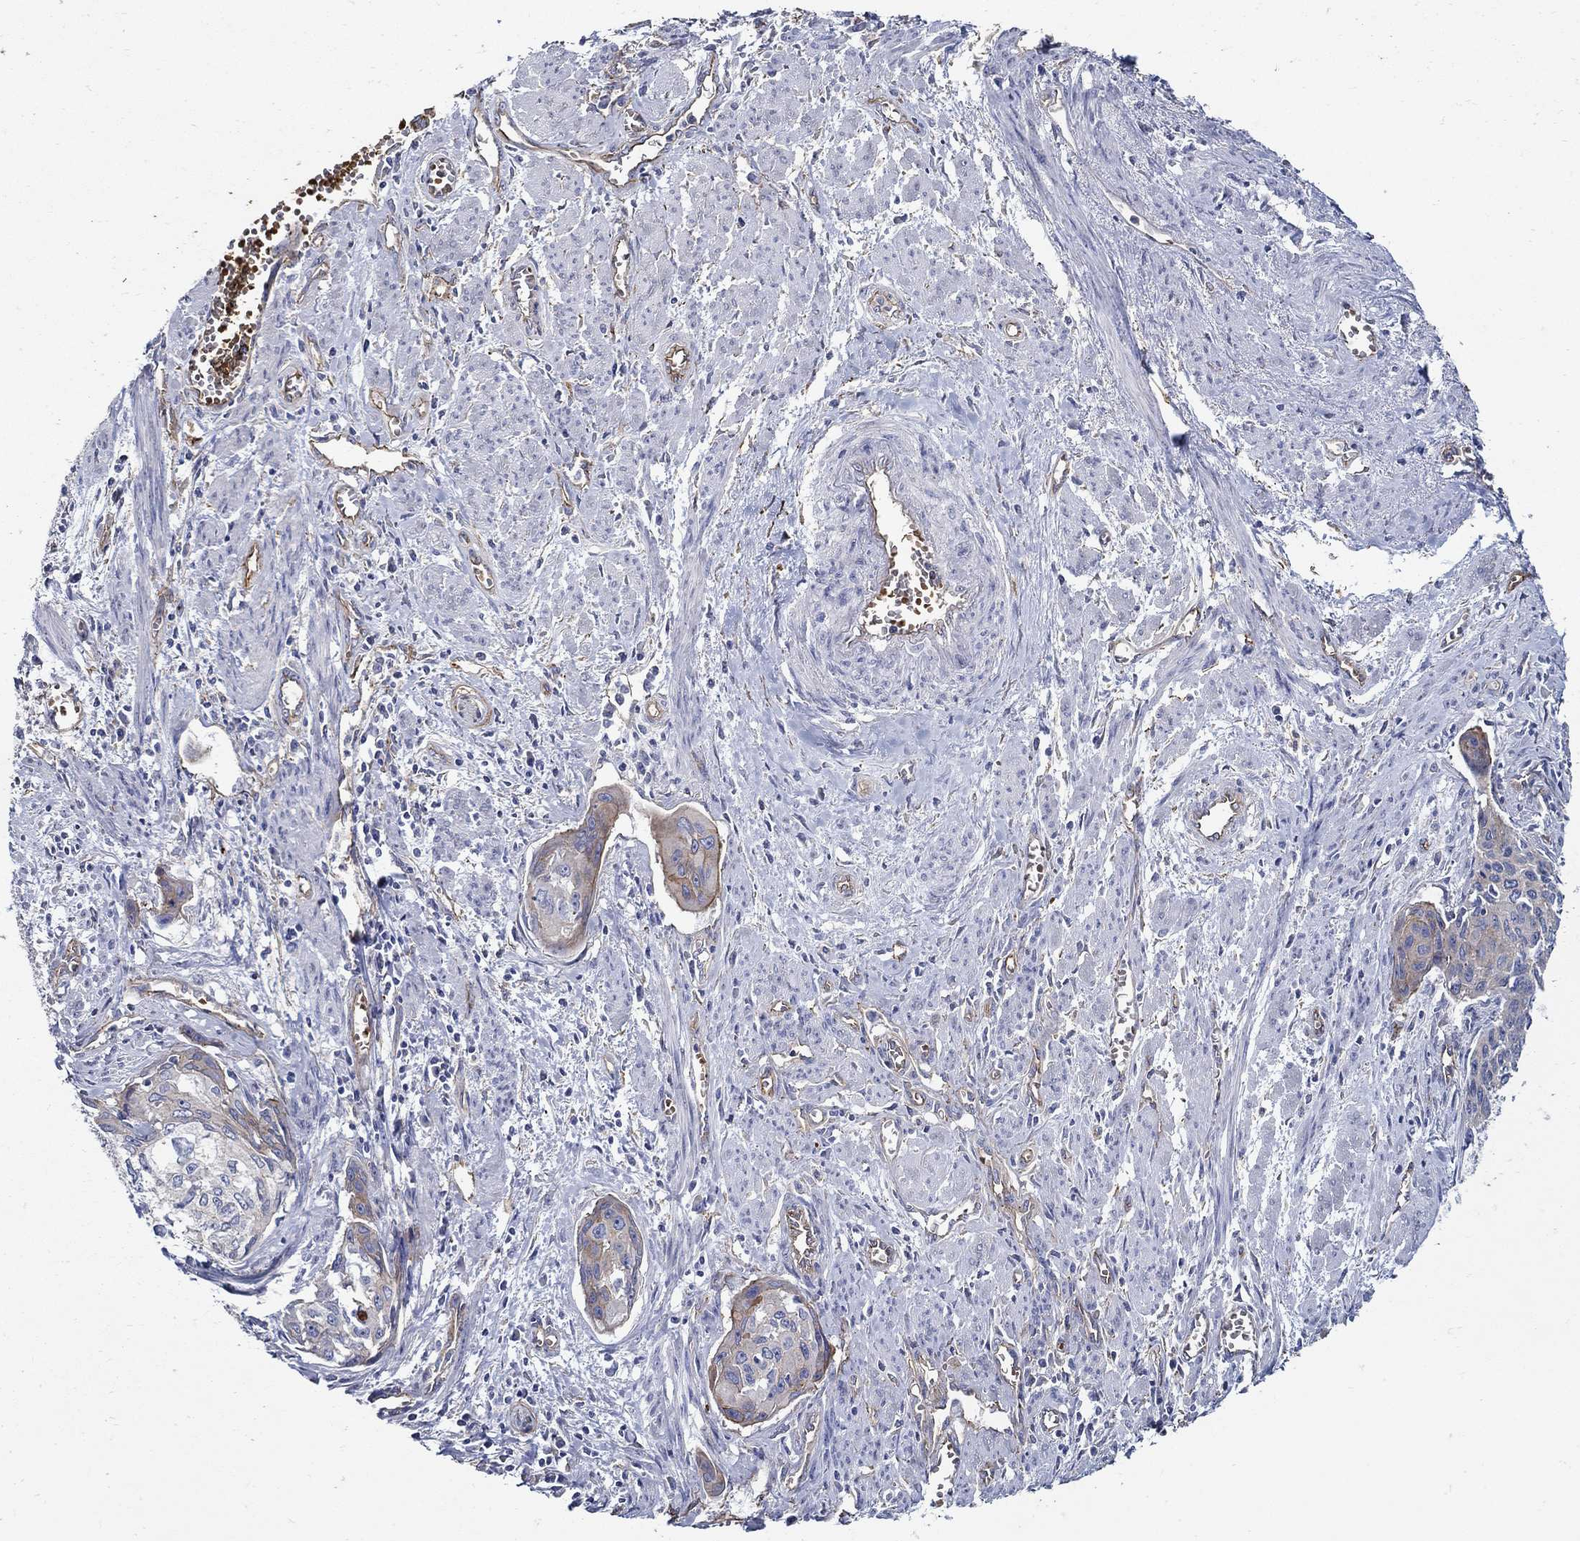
{"staining": {"intensity": "moderate", "quantity": "25%-75%", "location": "cytoplasmic/membranous"}, "tissue": "cervical cancer", "cell_type": "Tumor cells", "image_type": "cancer", "snomed": [{"axis": "morphology", "description": "Squamous cell carcinoma, NOS"}, {"axis": "topography", "description": "Cervix"}], "caption": "Immunohistochemistry (DAB (3,3'-diaminobenzidine)) staining of cervical cancer (squamous cell carcinoma) reveals moderate cytoplasmic/membranous protein expression in approximately 25%-75% of tumor cells. (Stains: DAB (3,3'-diaminobenzidine) in brown, nuclei in blue, Microscopy: brightfield microscopy at high magnification).", "gene": "APBB3", "patient": {"sex": "female", "age": 58}}